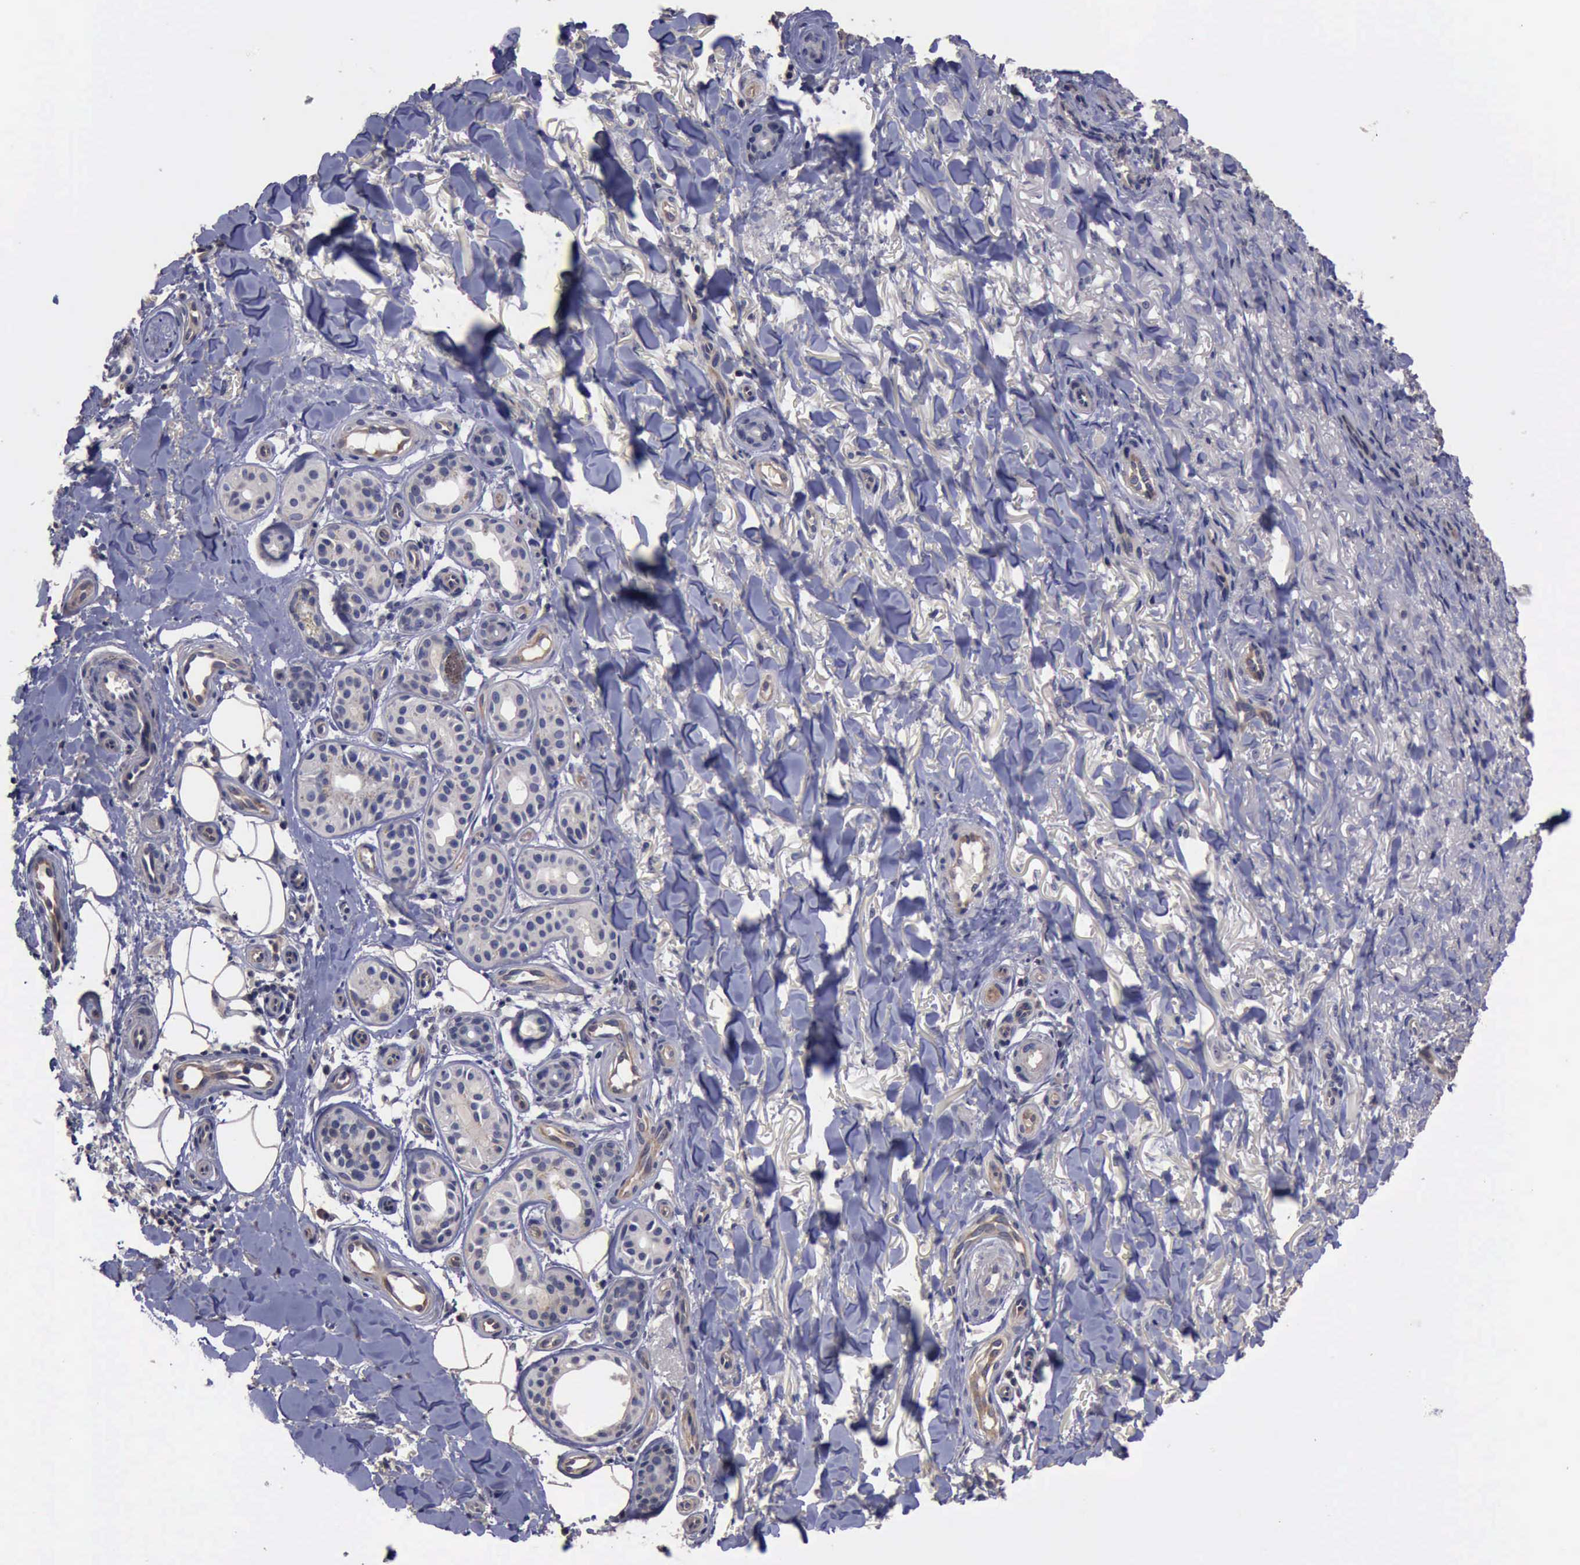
{"staining": {"intensity": "negative", "quantity": "none", "location": "none"}, "tissue": "skin cancer", "cell_type": "Tumor cells", "image_type": "cancer", "snomed": [{"axis": "morphology", "description": "Basal cell carcinoma"}, {"axis": "topography", "description": "Skin"}], "caption": "Basal cell carcinoma (skin) was stained to show a protein in brown. There is no significant staining in tumor cells.", "gene": "CRKL", "patient": {"sex": "male", "age": 81}}